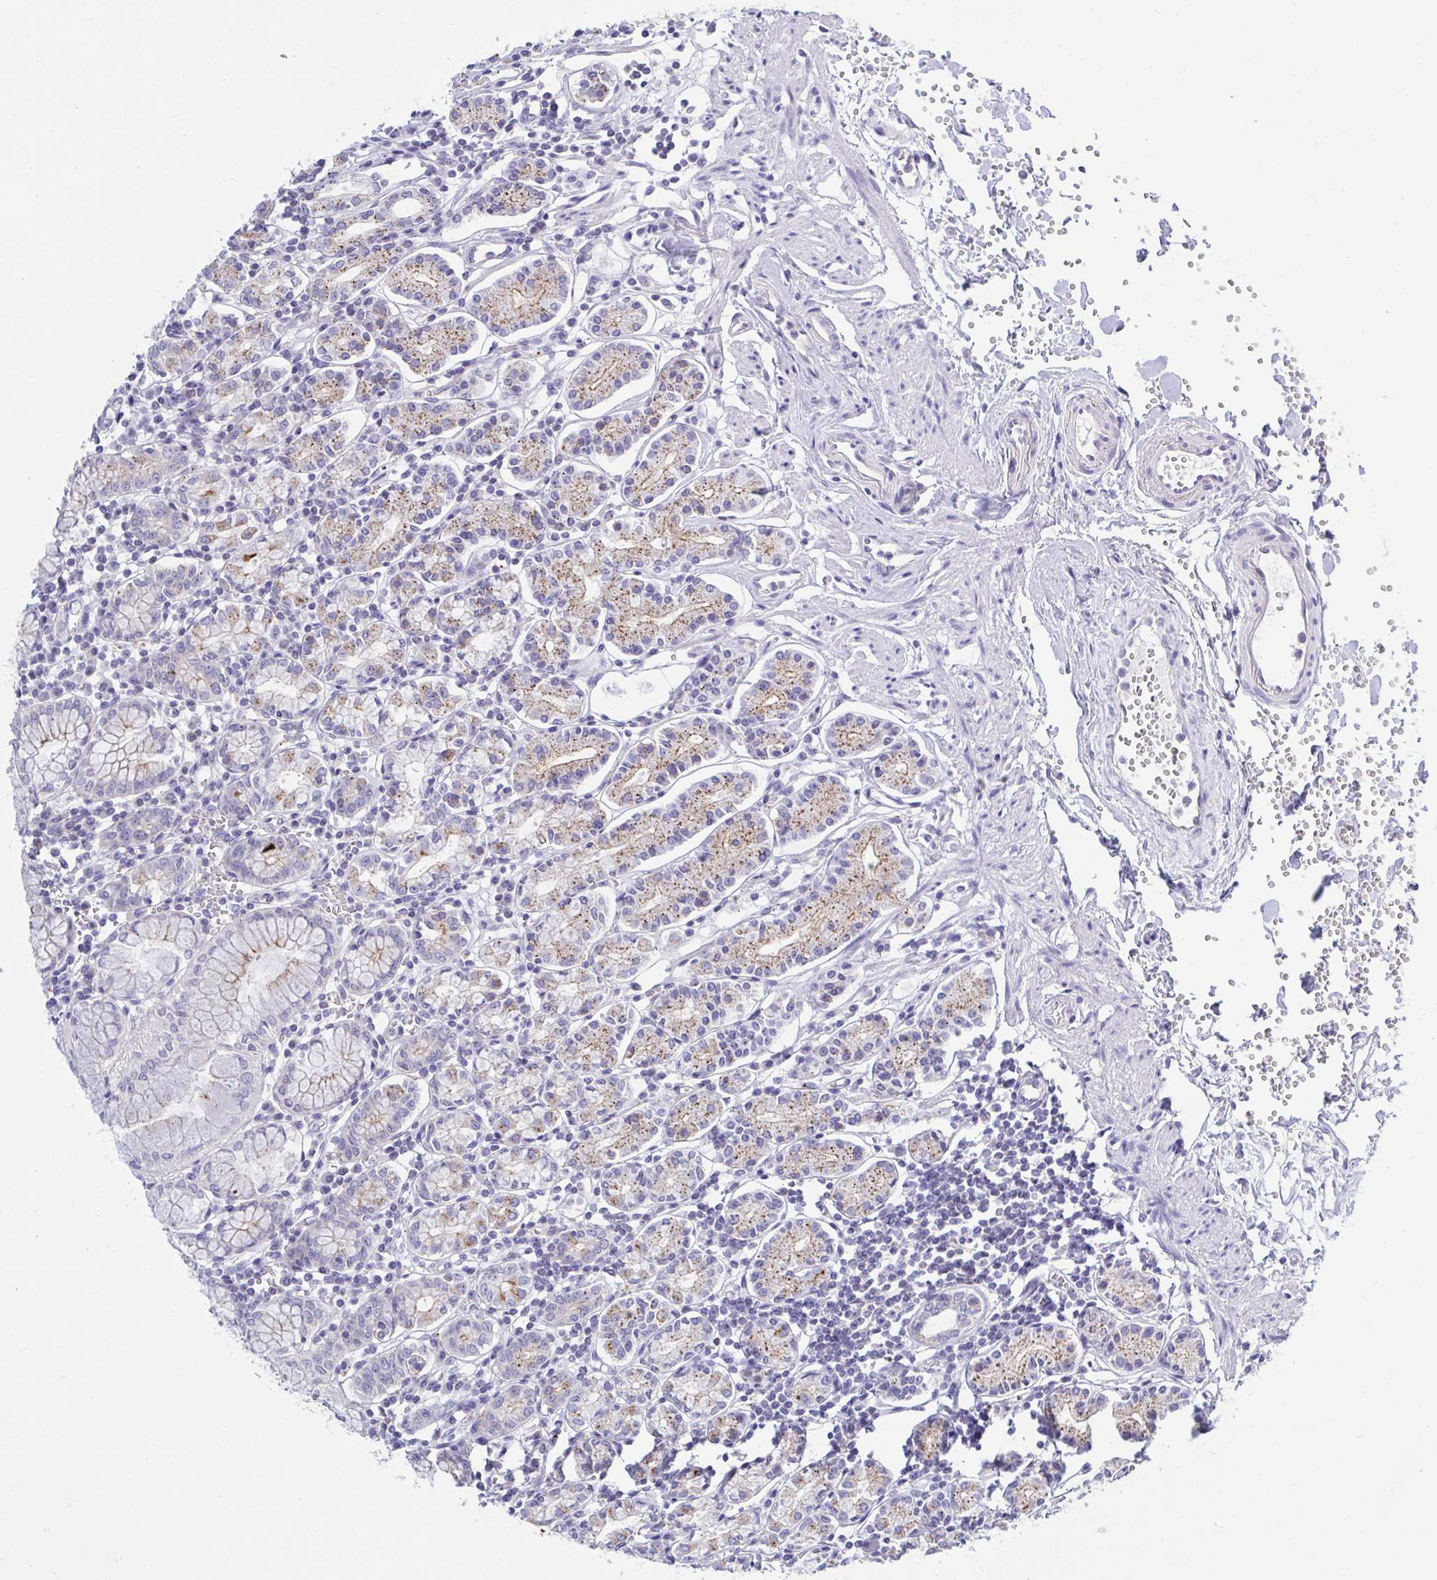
{"staining": {"intensity": "moderate", "quantity": "25%-75%", "location": "cytoplasmic/membranous"}, "tissue": "stomach", "cell_type": "Glandular cells", "image_type": "normal", "snomed": [{"axis": "morphology", "description": "Normal tissue, NOS"}, {"axis": "topography", "description": "Stomach"}], "caption": "A medium amount of moderate cytoplasmic/membranous positivity is seen in about 25%-75% of glandular cells in normal stomach.", "gene": "CHMP5", "patient": {"sex": "female", "age": 62}}